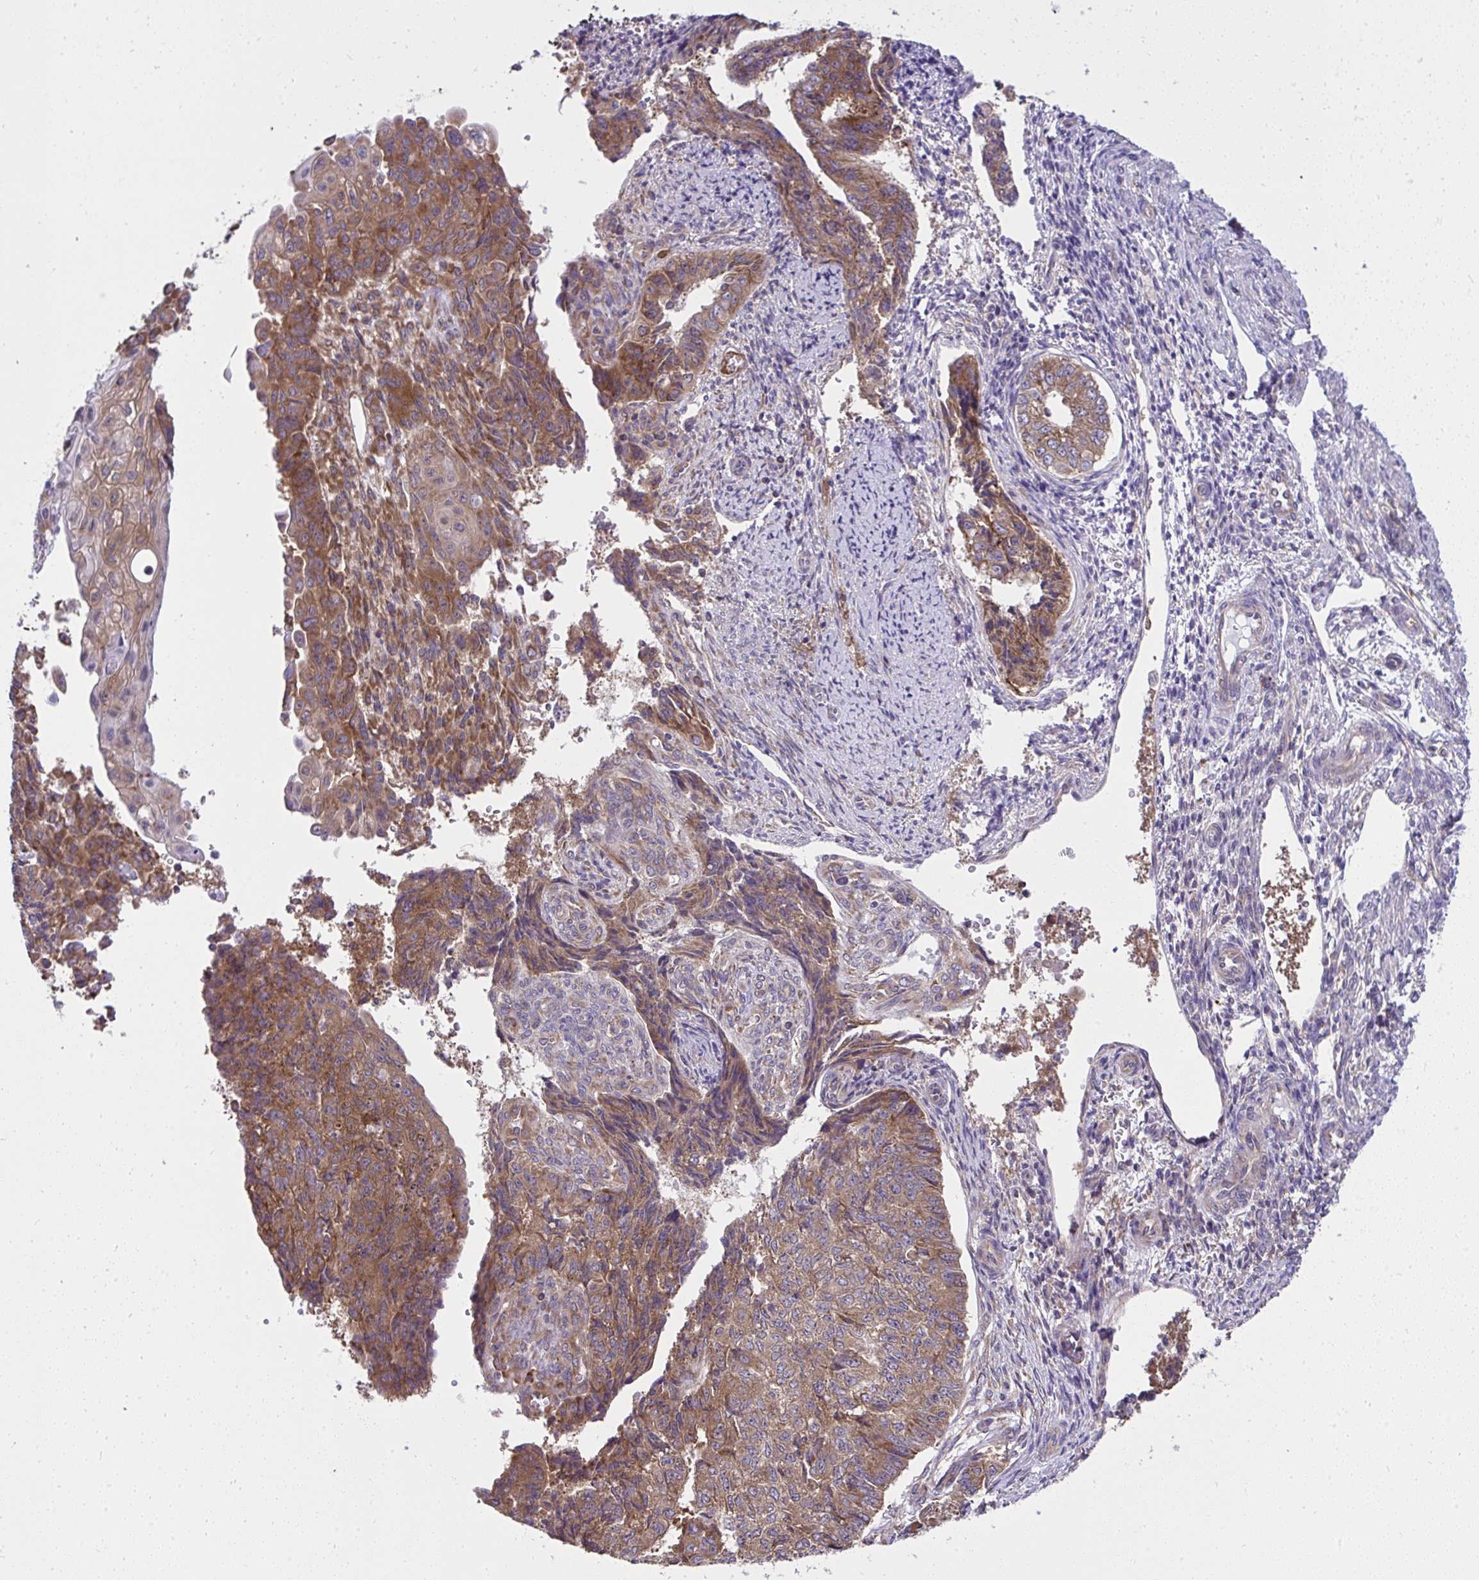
{"staining": {"intensity": "strong", "quantity": ">75%", "location": "cytoplasmic/membranous"}, "tissue": "endometrial cancer", "cell_type": "Tumor cells", "image_type": "cancer", "snomed": [{"axis": "morphology", "description": "Adenocarcinoma, NOS"}, {"axis": "topography", "description": "Endometrium"}], "caption": "Strong cytoplasmic/membranous protein expression is identified in about >75% of tumor cells in endometrial cancer (adenocarcinoma).", "gene": "RPS7", "patient": {"sex": "female", "age": 32}}